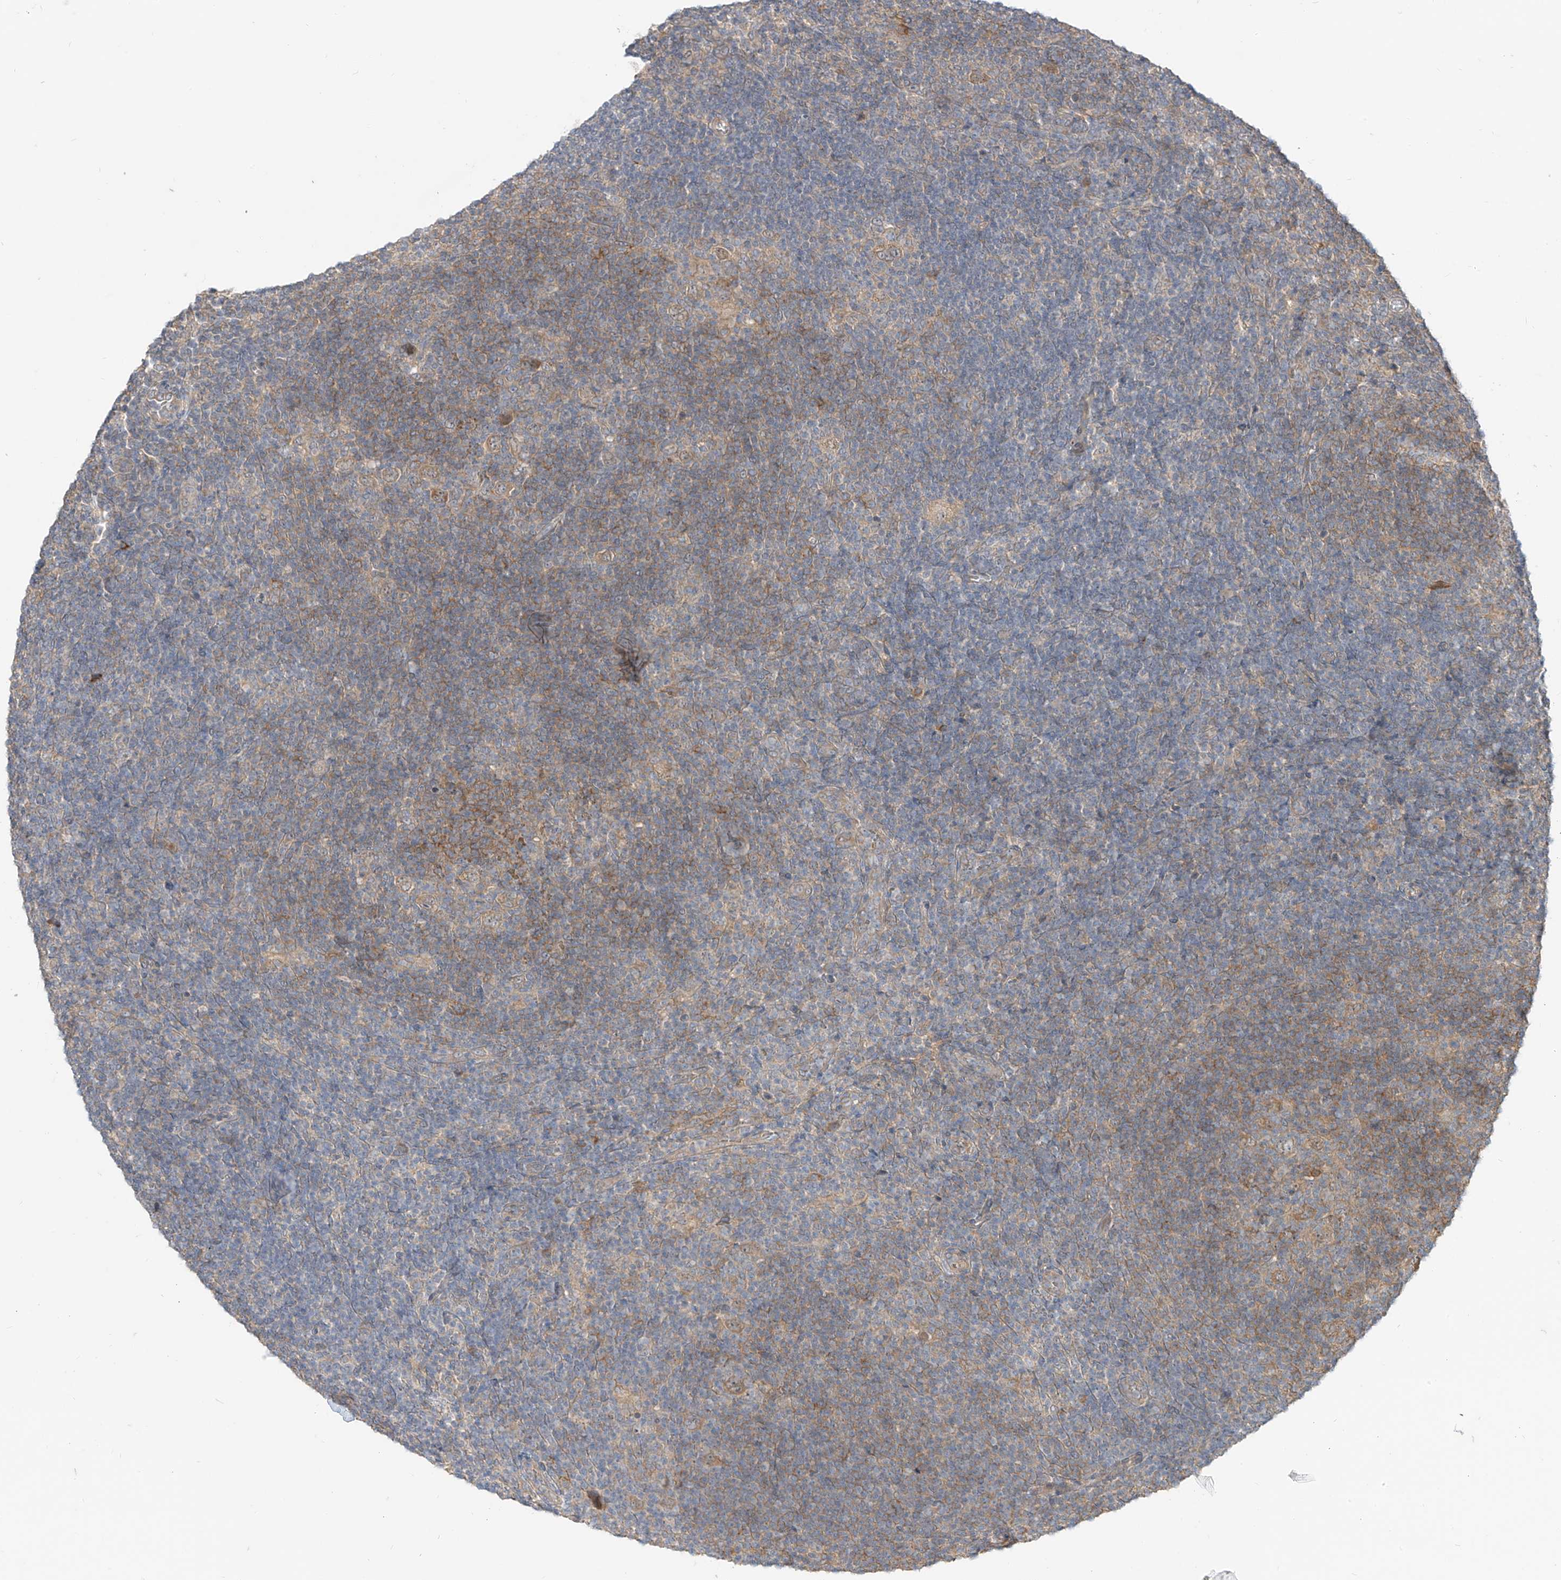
{"staining": {"intensity": "moderate", "quantity": ">75%", "location": "cytoplasmic/membranous"}, "tissue": "lymphoma", "cell_type": "Tumor cells", "image_type": "cancer", "snomed": [{"axis": "morphology", "description": "Hodgkin's disease, NOS"}, {"axis": "topography", "description": "Lymph node"}], "caption": "A histopathology image of Hodgkin's disease stained for a protein demonstrates moderate cytoplasmic/membranous brown staining in tumor cells. The protein of interest is shown in brown color, while the nuclei are stained blue.", "gene": "MTUS2", "patient": {"sex": "female", "age": 57}}